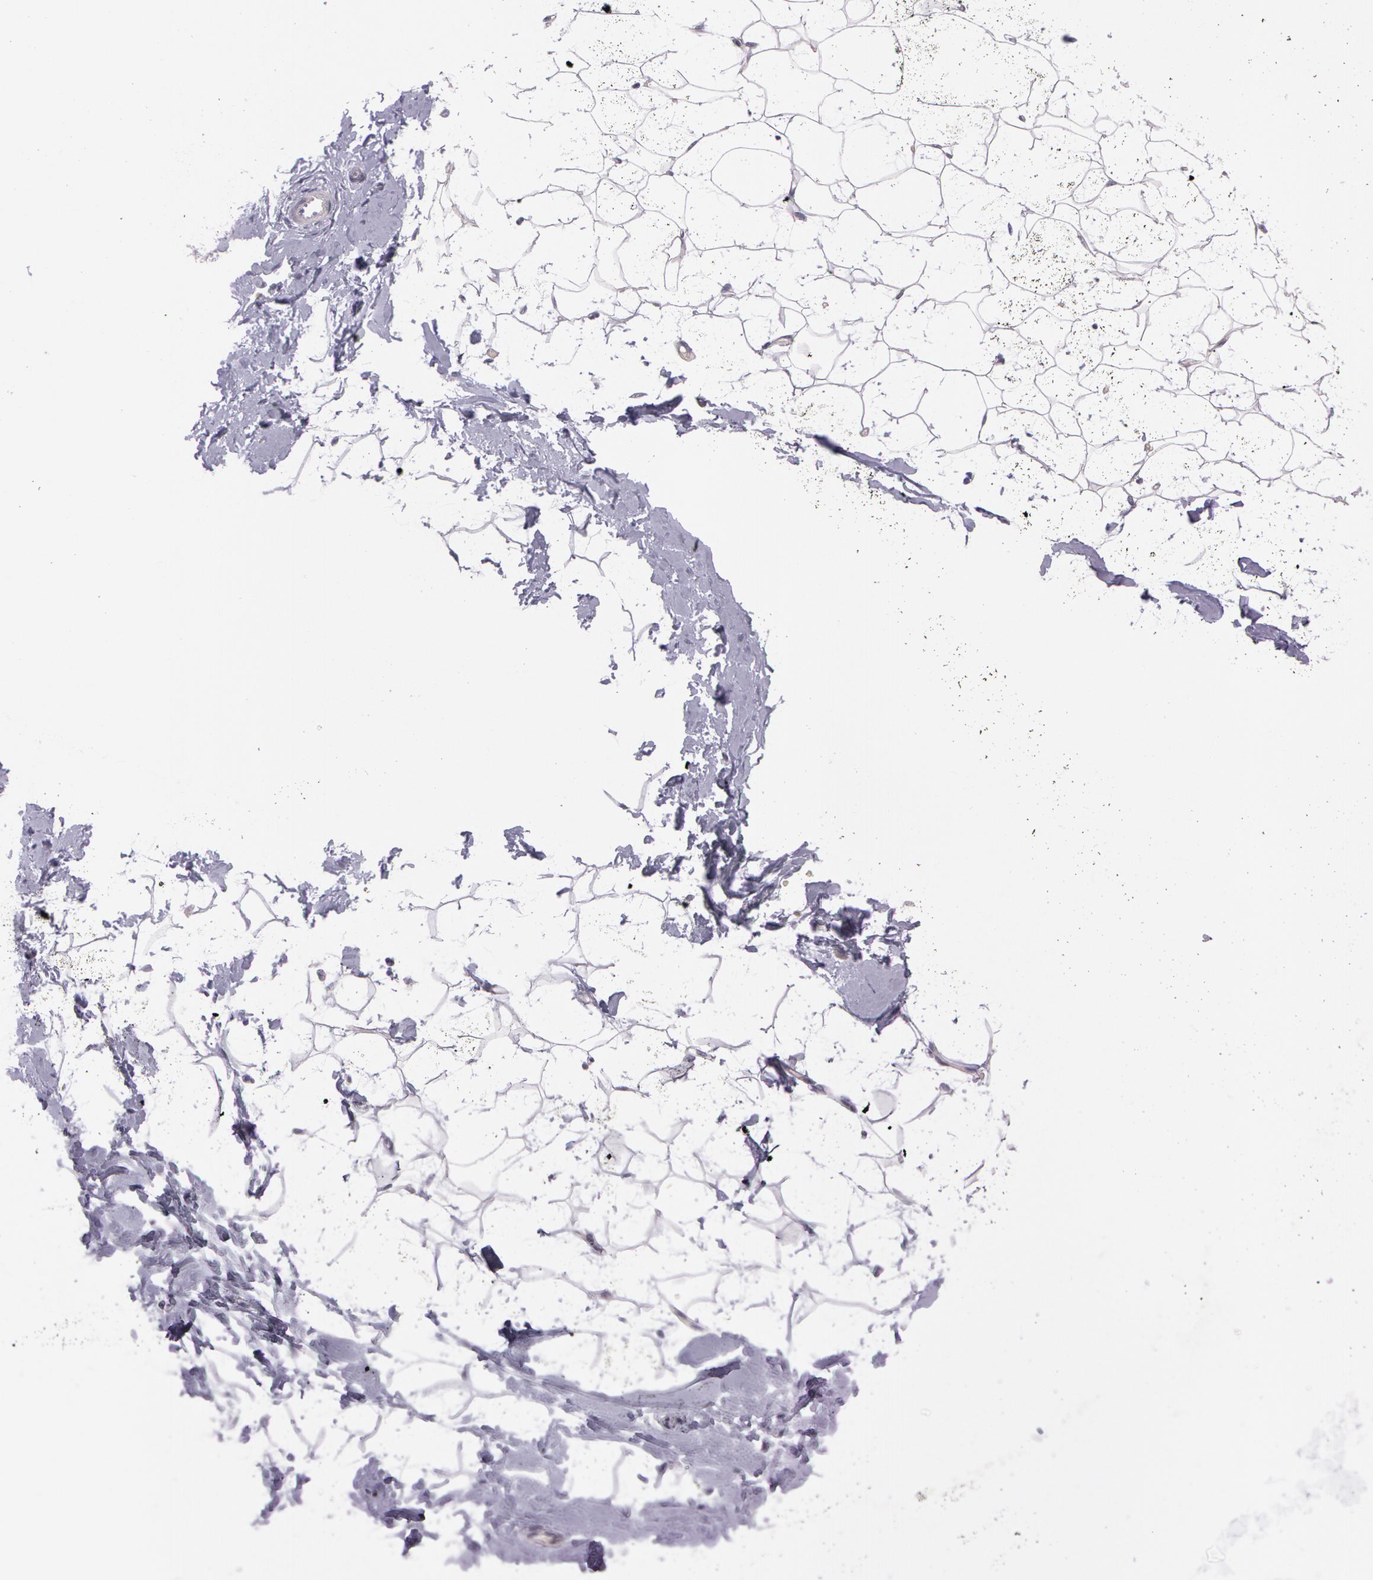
{"staining": {"intensity": "negative", "quantity": "none", "location": "none"}, "tissue": "breast", "cell_type": "Adipocytes", "image_type": "normal", "snomed": [{"axis": "morphology", "description": "Normal tissue, NOS"}, {"axis": "topography", "description": "Breast"}], "caption": "Adipocytes are negative for brown protein staining in benign breast. Brightfield microscopy of IHC stained with DAB (brown) and hematoxylin (blue), captured at high magnification.", "gene": "MXRA5", "patient": {"sex": "female", "age": 23}}